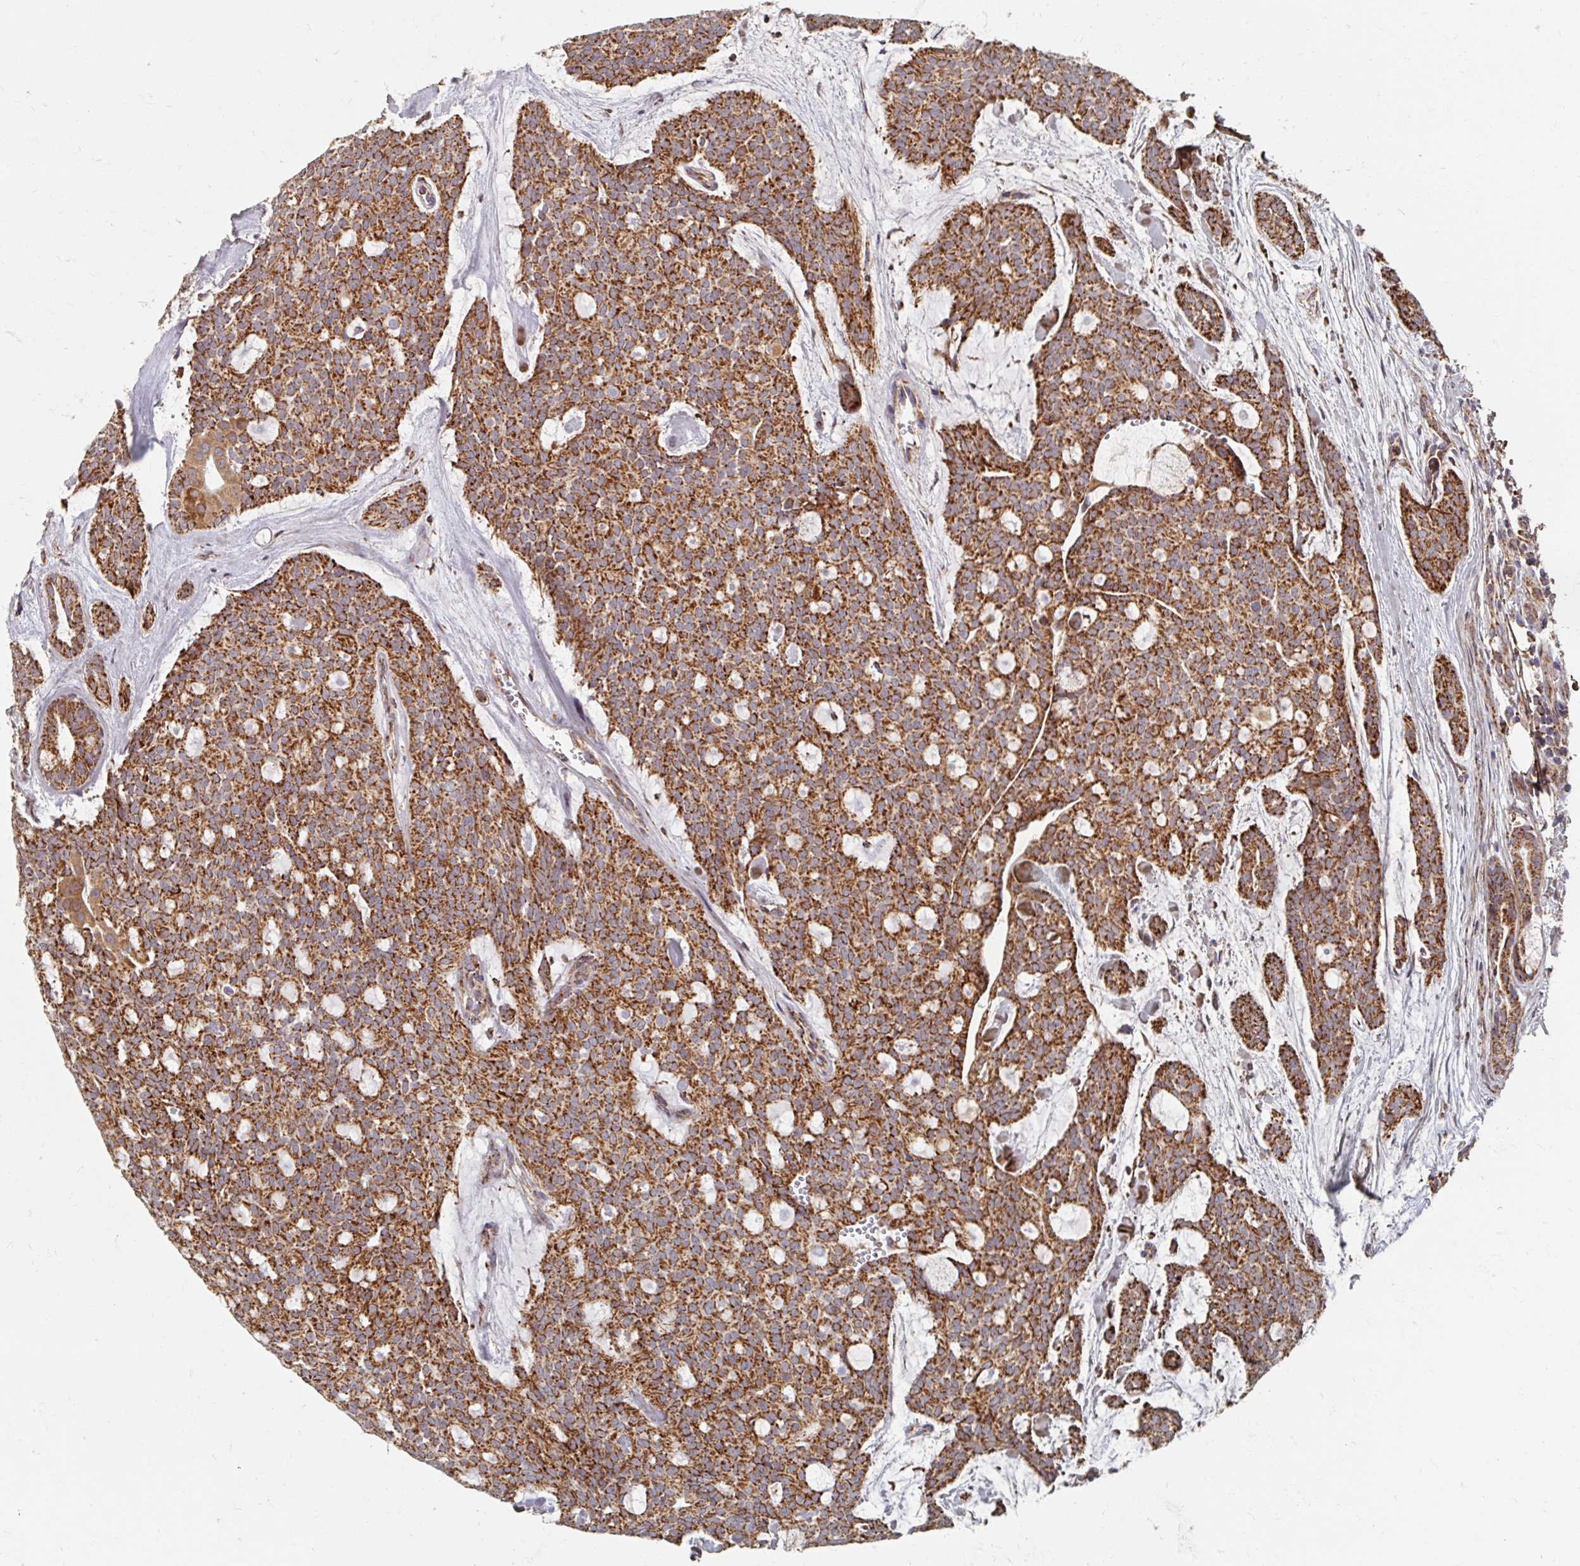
{"staining": {"intensity": "strong", "quantity": ">75%", "location": "cytoplasmic/membranous"}, "tissue": "head and neck cancer", "cell_type": "Tumor cells", "image_type": "cancer", "snomed": [{"axis": "morphology", "description": "Adenocarcinoma, NOS"}, {"axis": "topography", "description": "Head-Neck"}], "caption": "Immunohistochemical staining of human head and neck adenocarcinoma shows high levels of strong cytoplasmic/membranous expression in about >75% of tumor cells.", "gene": "MAVS", "patient": {"sex": "male", "age": 66}}